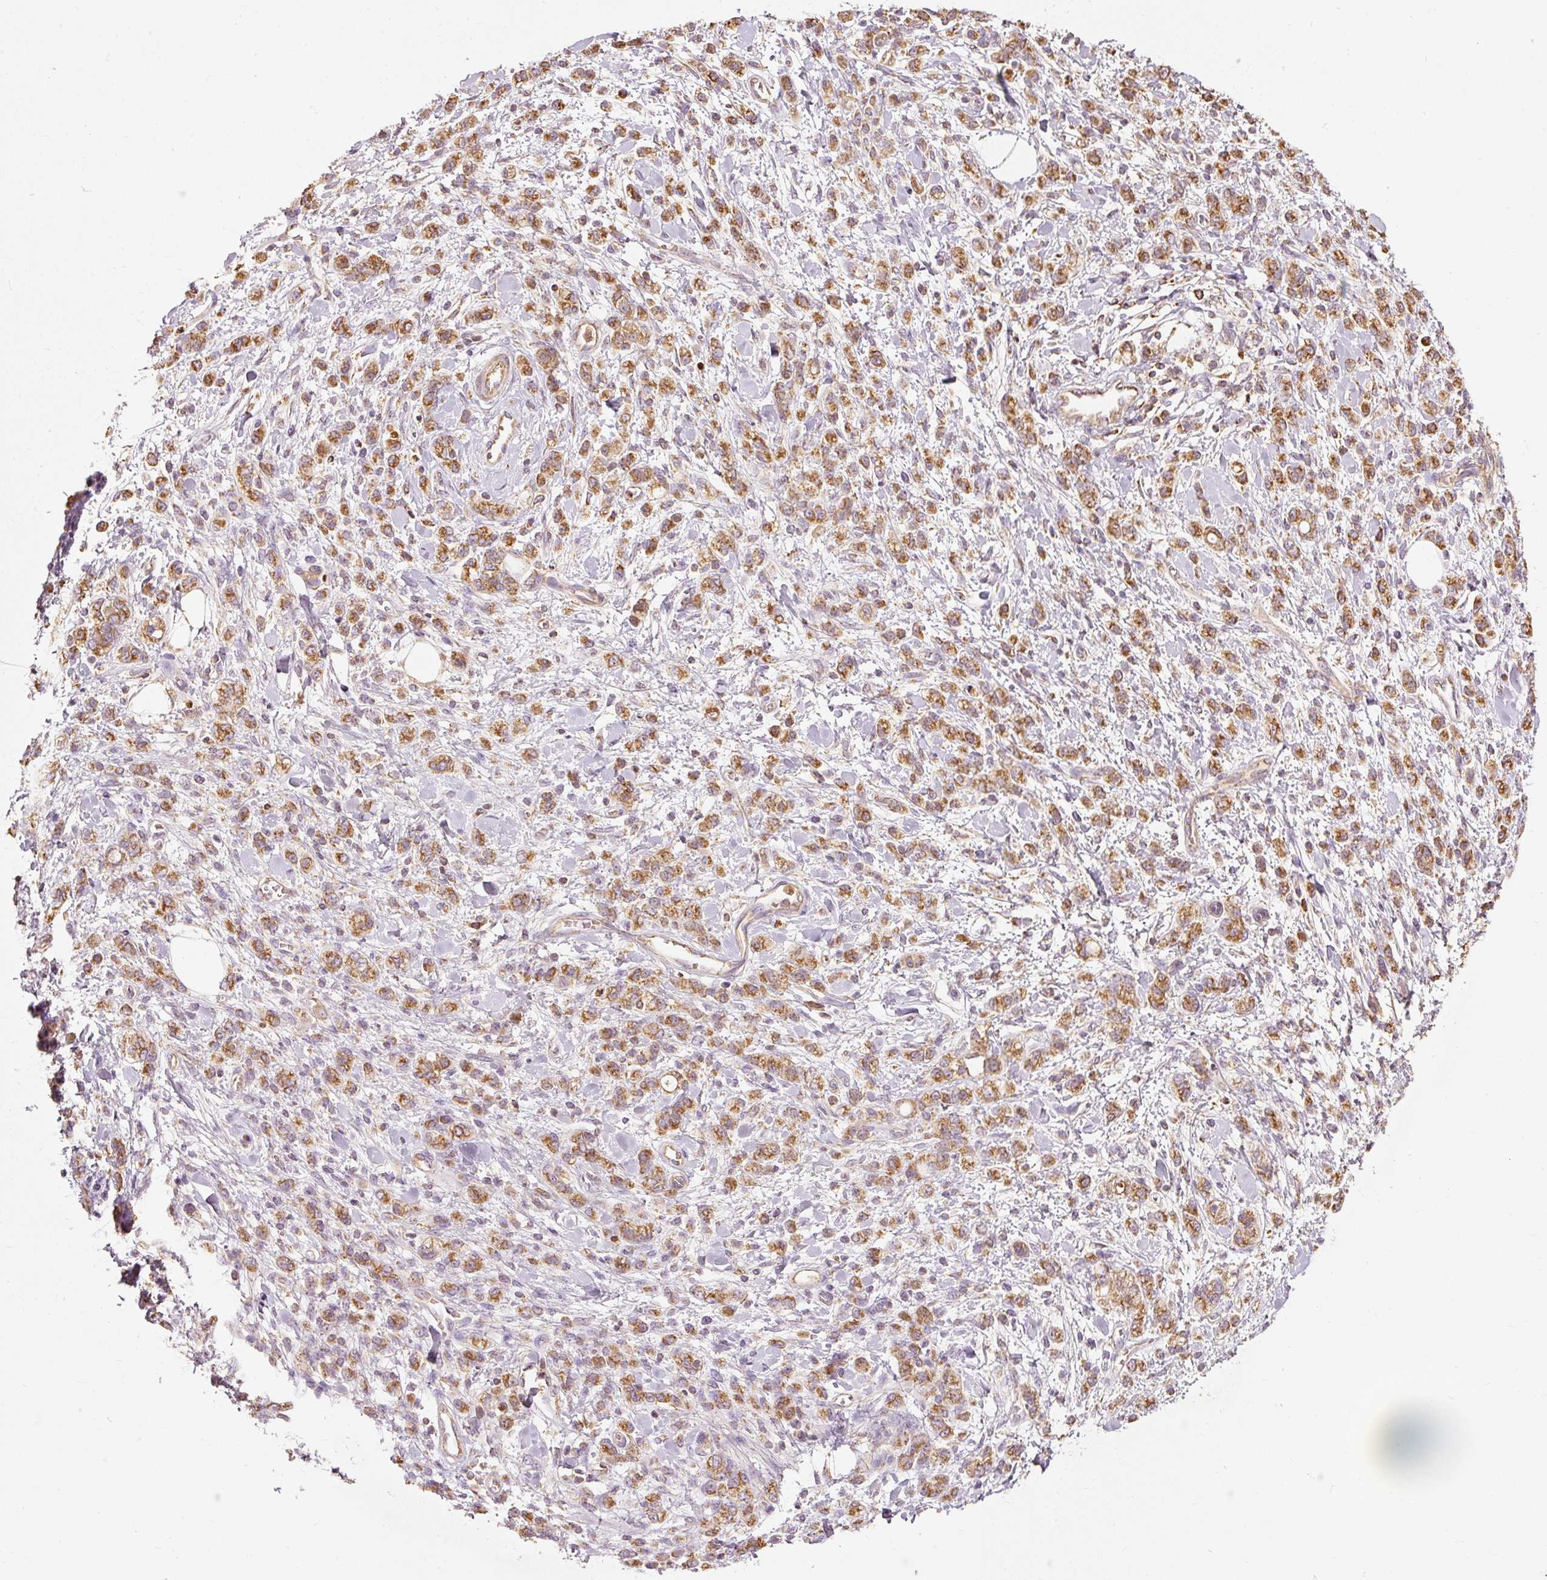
{"staining": {"intensity": "moderate", "quantity": ">75%", "location": "cytoplasmic/membranous"}, "tissue": "stomach cancer", "cell_type": "Tumor cells", "image_type": "cancer", "snomed": [{"axis": "morphology", "description": "Adenocarcinoma, NOS"}, {"axis": "topography", "description": "Stomach"}], "caption": "The photomicrograph displays staining of stomach adenocarcinoma, revealing moderate cytoplasmic/membranous protein expression (brown color) within tumor cells.", "gene": "PSENEN", "patient": {"sex": "male", "age": 77}}